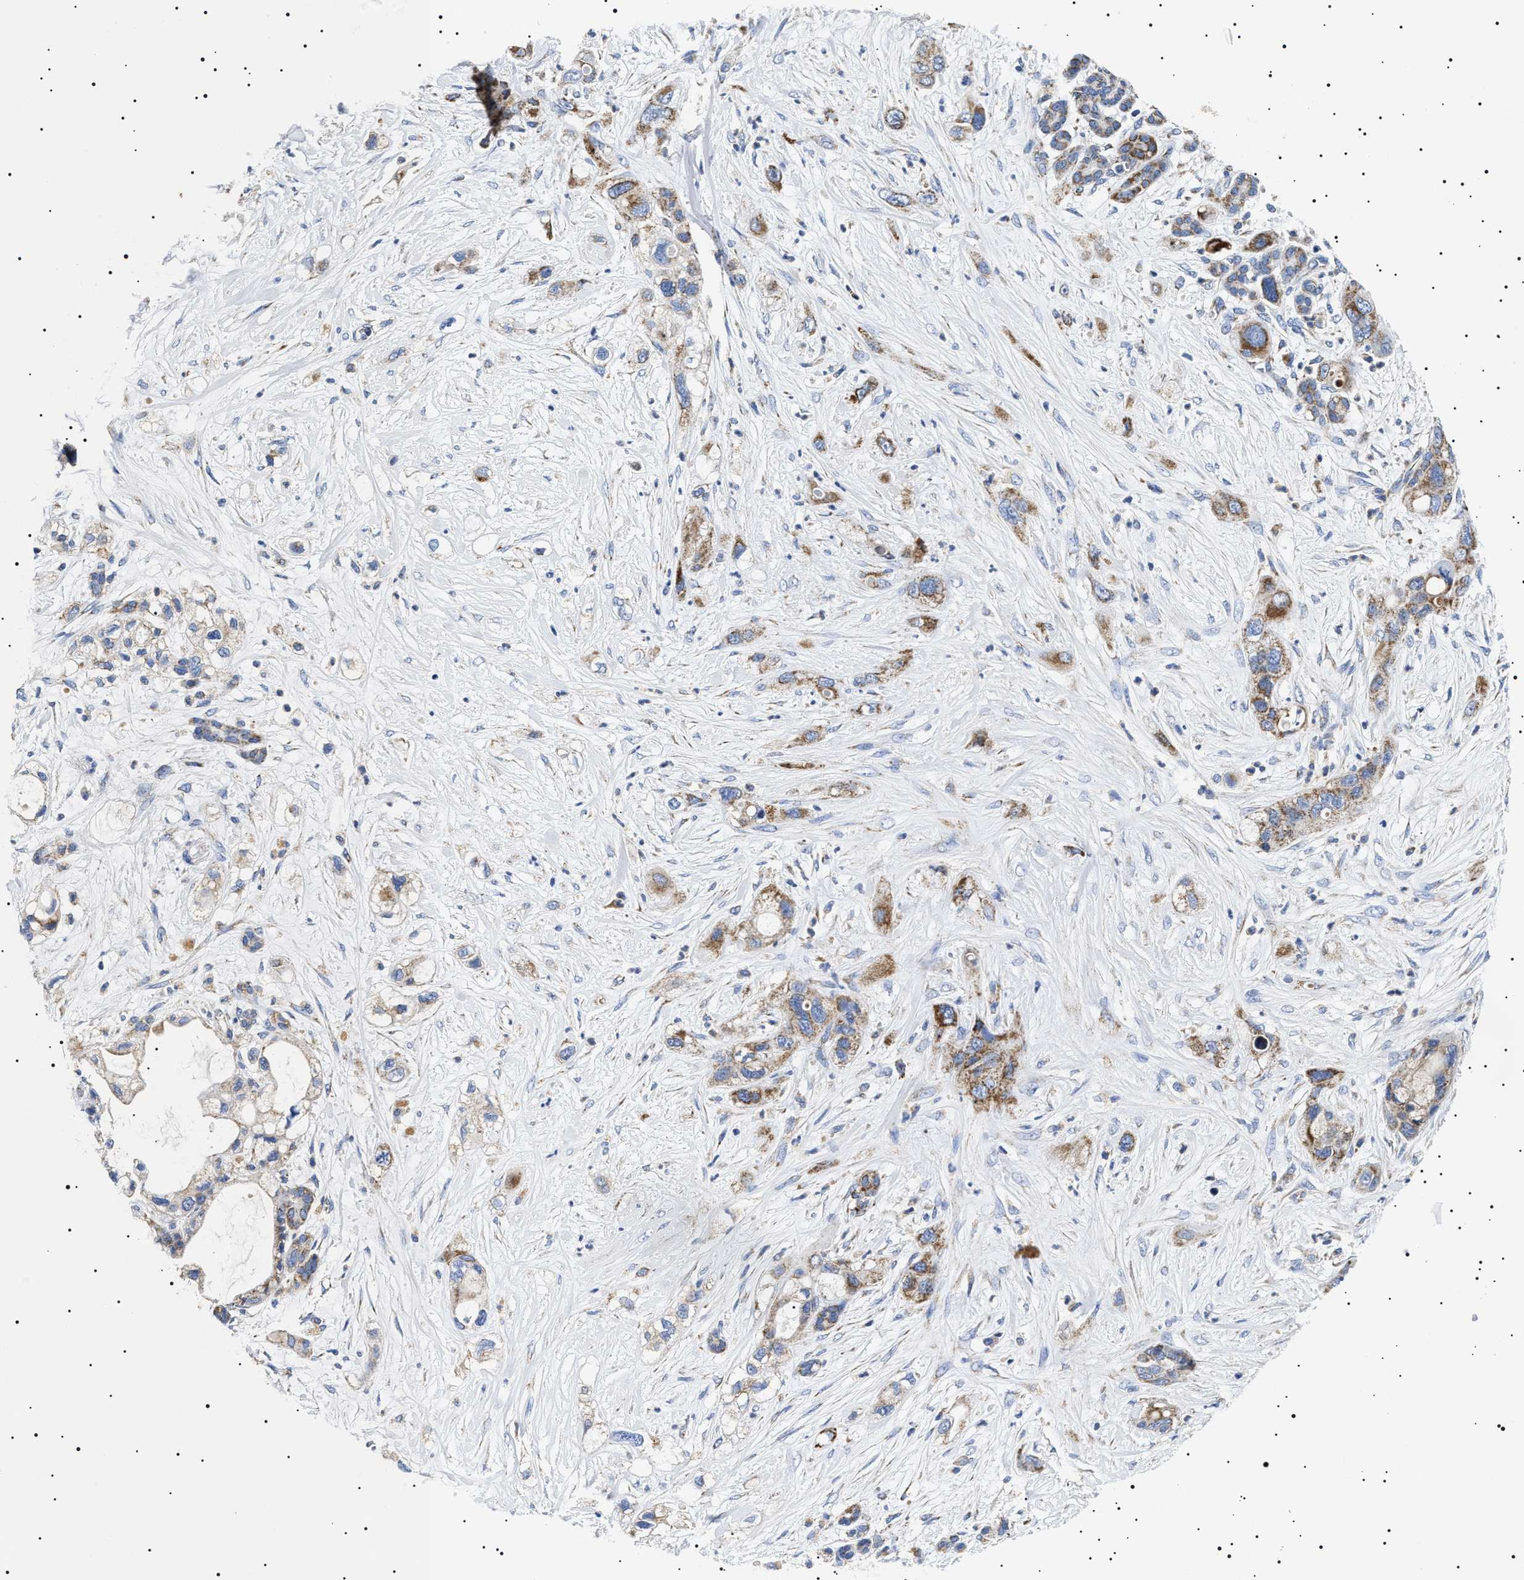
{"staining": {"intensity": "moderate", "quantity": ">75%", "location": "cytoplasmic/membranous"}, "tissue": "pancreatic cancer", "cell_type": "Tumor cells", "image_type": "cancer", "snomed": [{"axis": "morphology", "description": "Adenocarcinoma, NOS"}, {"axis": "topography", "description": "Pancreas"}], "caption": "An immunohistochemistry image of tumor tissue is shown. Protein staining in brown labels moderate cytoplasmic/membranous positivity in adenocarcinoma (pancreatic) within tumor cells.", "gene": "CHRDL2", "patient": {"sex": "male", "age": 59}}